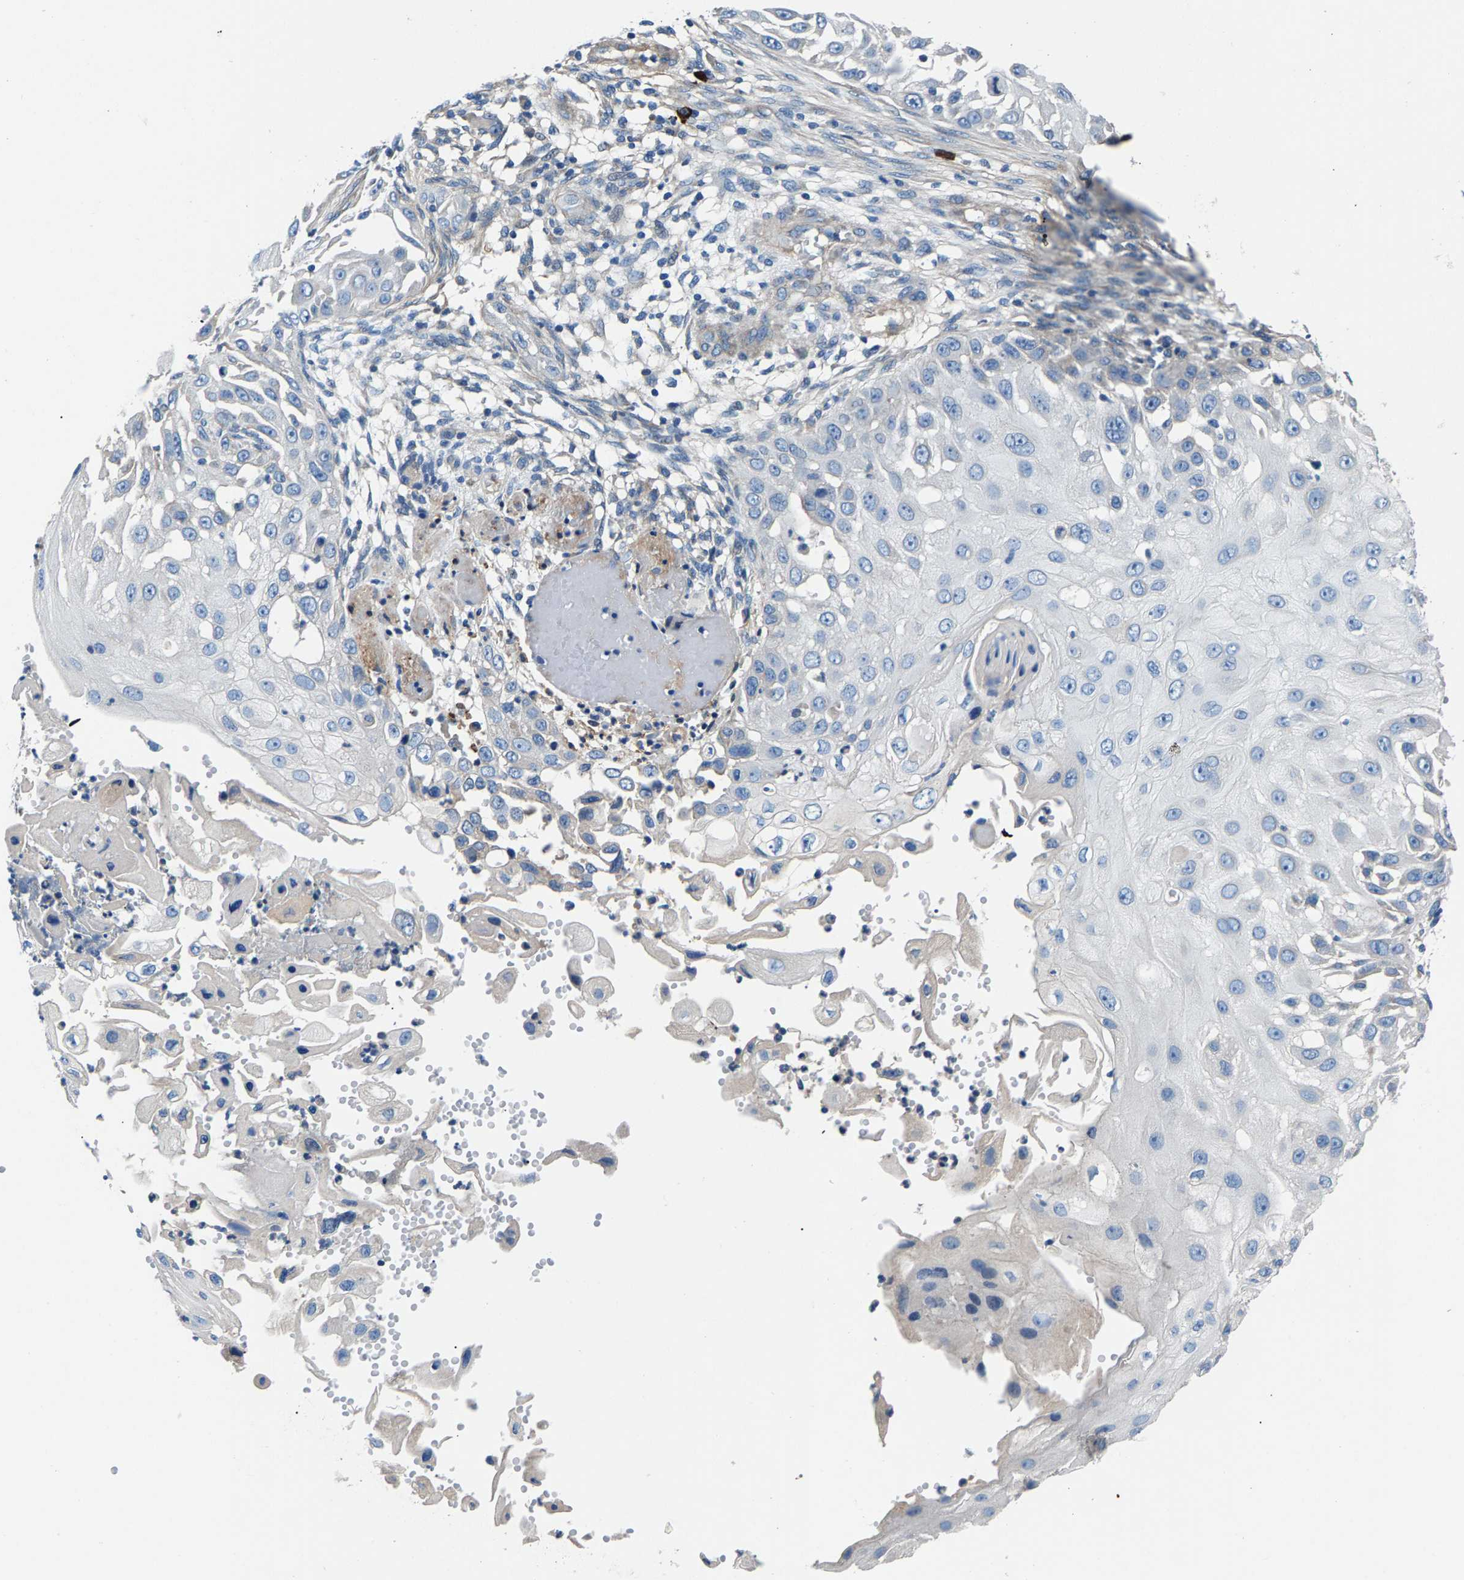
{"staining": {"intensity": "negative", "quantity": "none", "location": "none"}, "tissue": "skin cancer", "cell_type": "Tumor cells", "image_type": "cancer", "snomed": [{"axis": "morphology", "description": "Squamous cell carcinoma, NOS"}, {"axis": "topography", "description": "Skin"}], "caption": "This is an immunohistochemistry (IHC) image of skin squamous cell carcinoma. There is no positivity in tumor cells.", "gene": "CDRT4", "patient": {"sex": "female", "age": 44}}